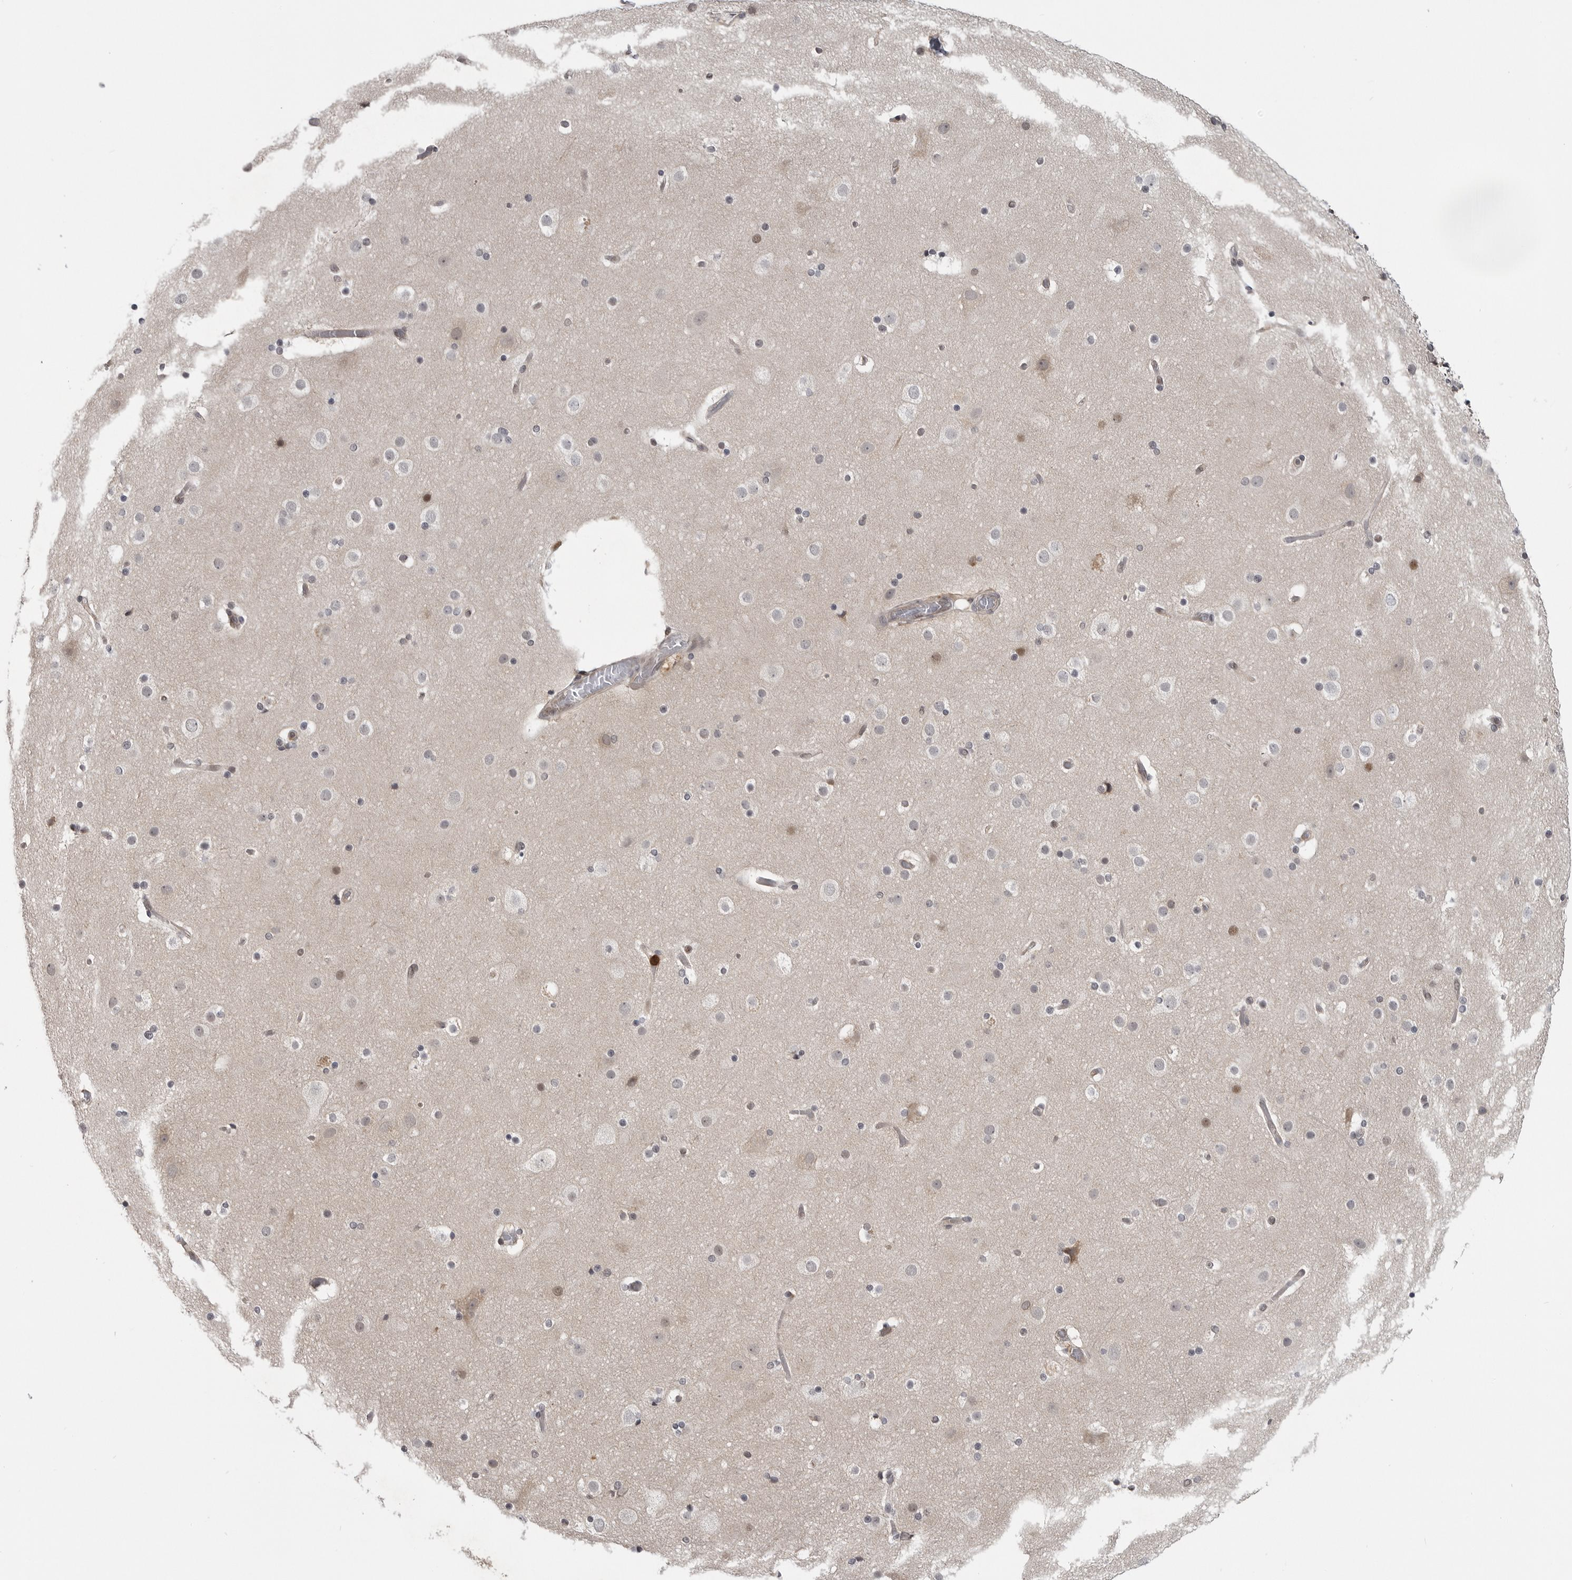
{"staining": {"intensity": "weak", "quantity": ">75%", "location": "cytoplasmic/membranous"}, "tissue": "cerebral cortex", "cell_type": "Endothelial cells", "image_type": "normal", "snomed": [{"axis": "morphology", "description": "Normal tissue, NOS"}, {"axis": "topography", "description": "Cerebral cortex"}], "caption": "Immunohistochemistry (DAB (3,3'-diaminobenzidine)) staining of benign cerebral cortex displays weak cytoplasmic/membranous protein staining in about >75% of endothelial cells. Nuclei are stained in blue.", "gene": "CEP295NL", "patient": {"sex": "male", "age": 57}}